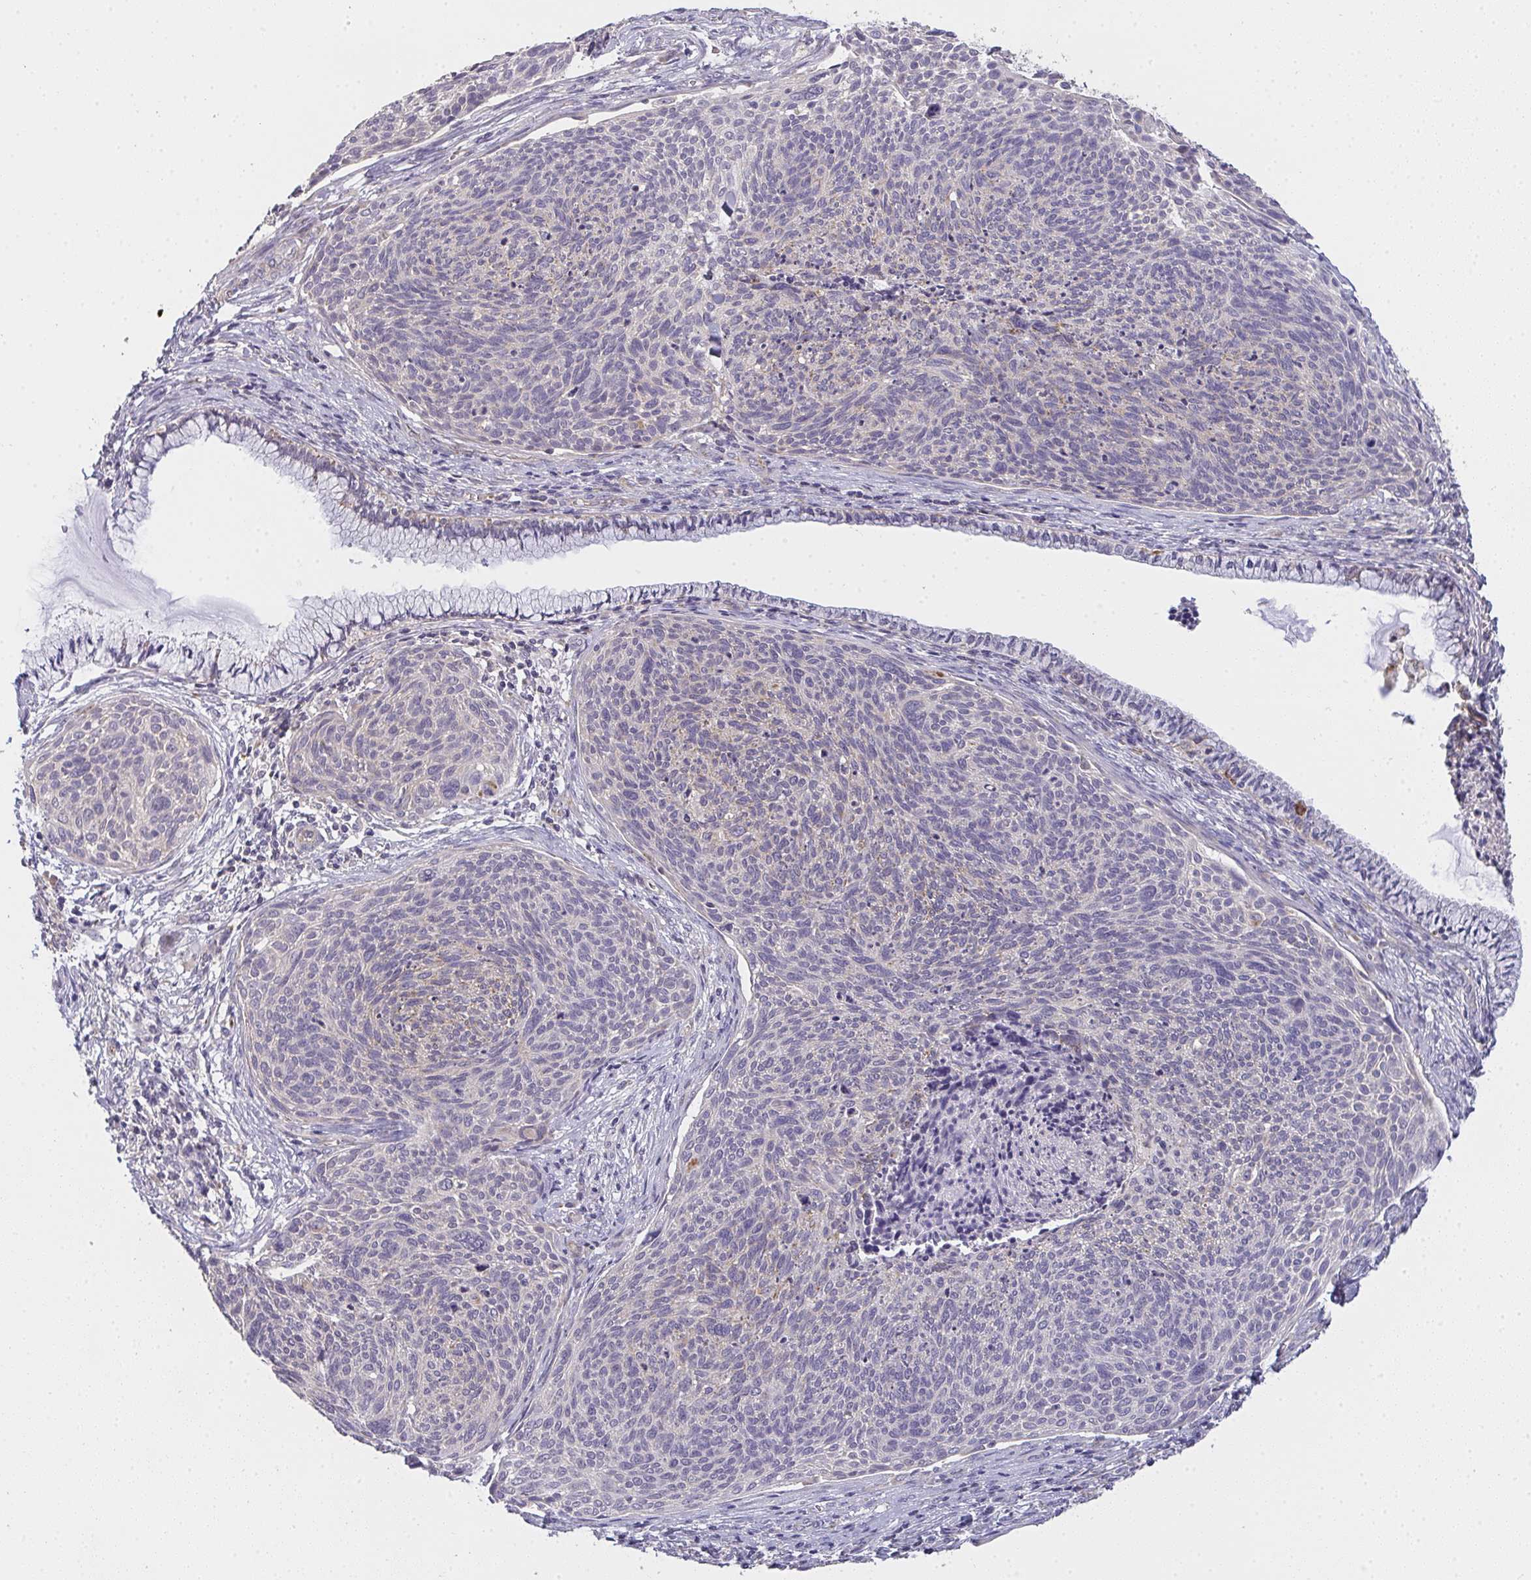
{"staining": {"intensity": "negative", "quantity": "none", "location": "none"}, "tissue": "cervical cancer", "cell_type": "Tumor cells", "image_type": "cancer", "snomed": [{"axis": "morphology", "description": "Squamous cell carcinoma, NOS"}, {"axis": "topography", "description": "Cervix"}], "caption": "Tumor cells are negative for protein expression in human squamous cell carcinoma (cervical).", "gene": "TMEM219", "patient": {"sex": "female", "age": 49}}